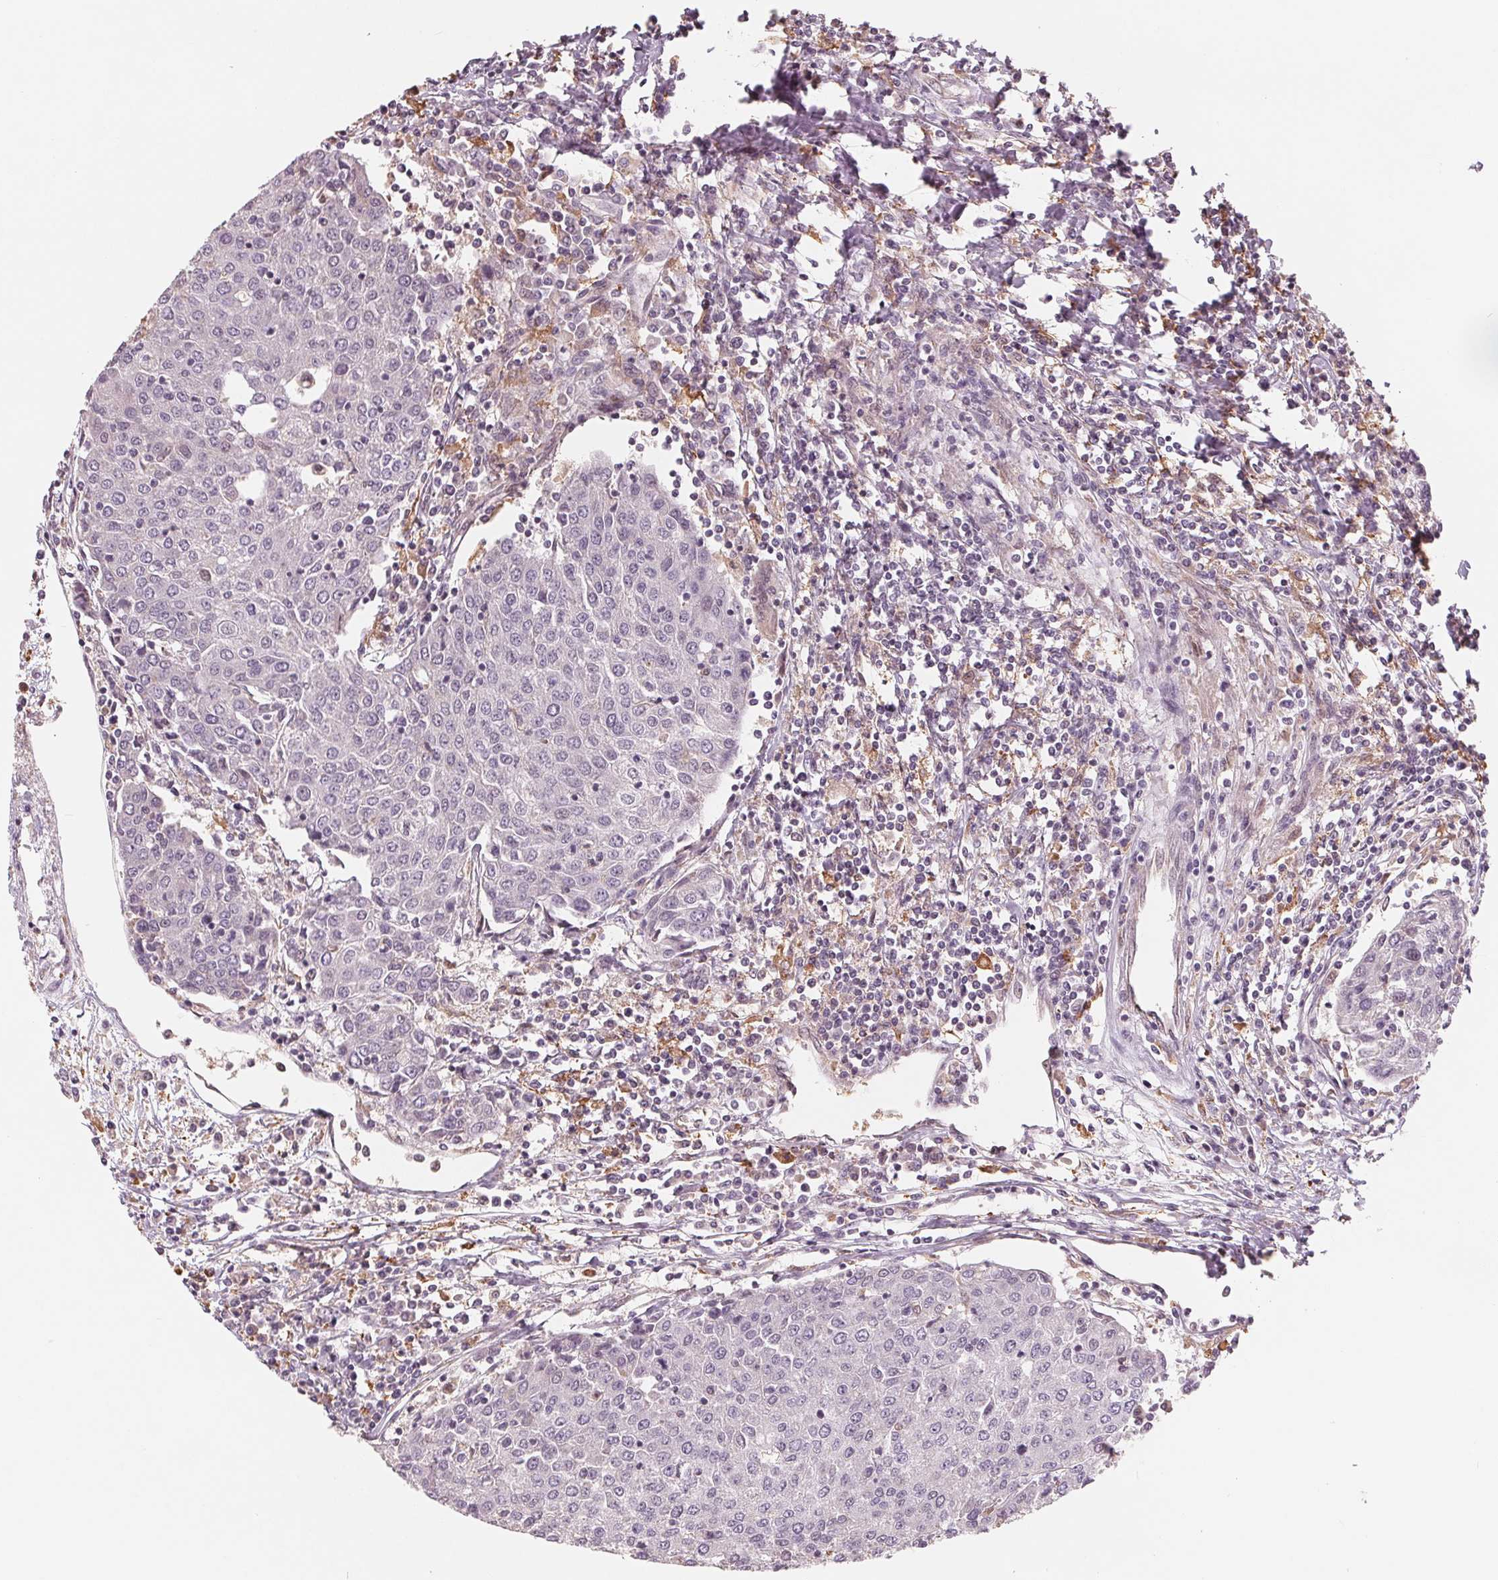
{"staining": {"intensity": "negative", "quantity": "none", "location": "none"}, "tissue": "urothelial cancer", "cell_type": "Tumor cells", "image_type": "cancer", "snomed": [{"axis": "morphology", "description": "Urothelial carcinoma, High grade"}, {"axis": "topography", "description": "Urinary bladder"}], "caption": "Tumor cells are negative for protein expression in human urothelial cancer.", "gene": "IL9R", "patient": {"sex": "female", "age": 85}}